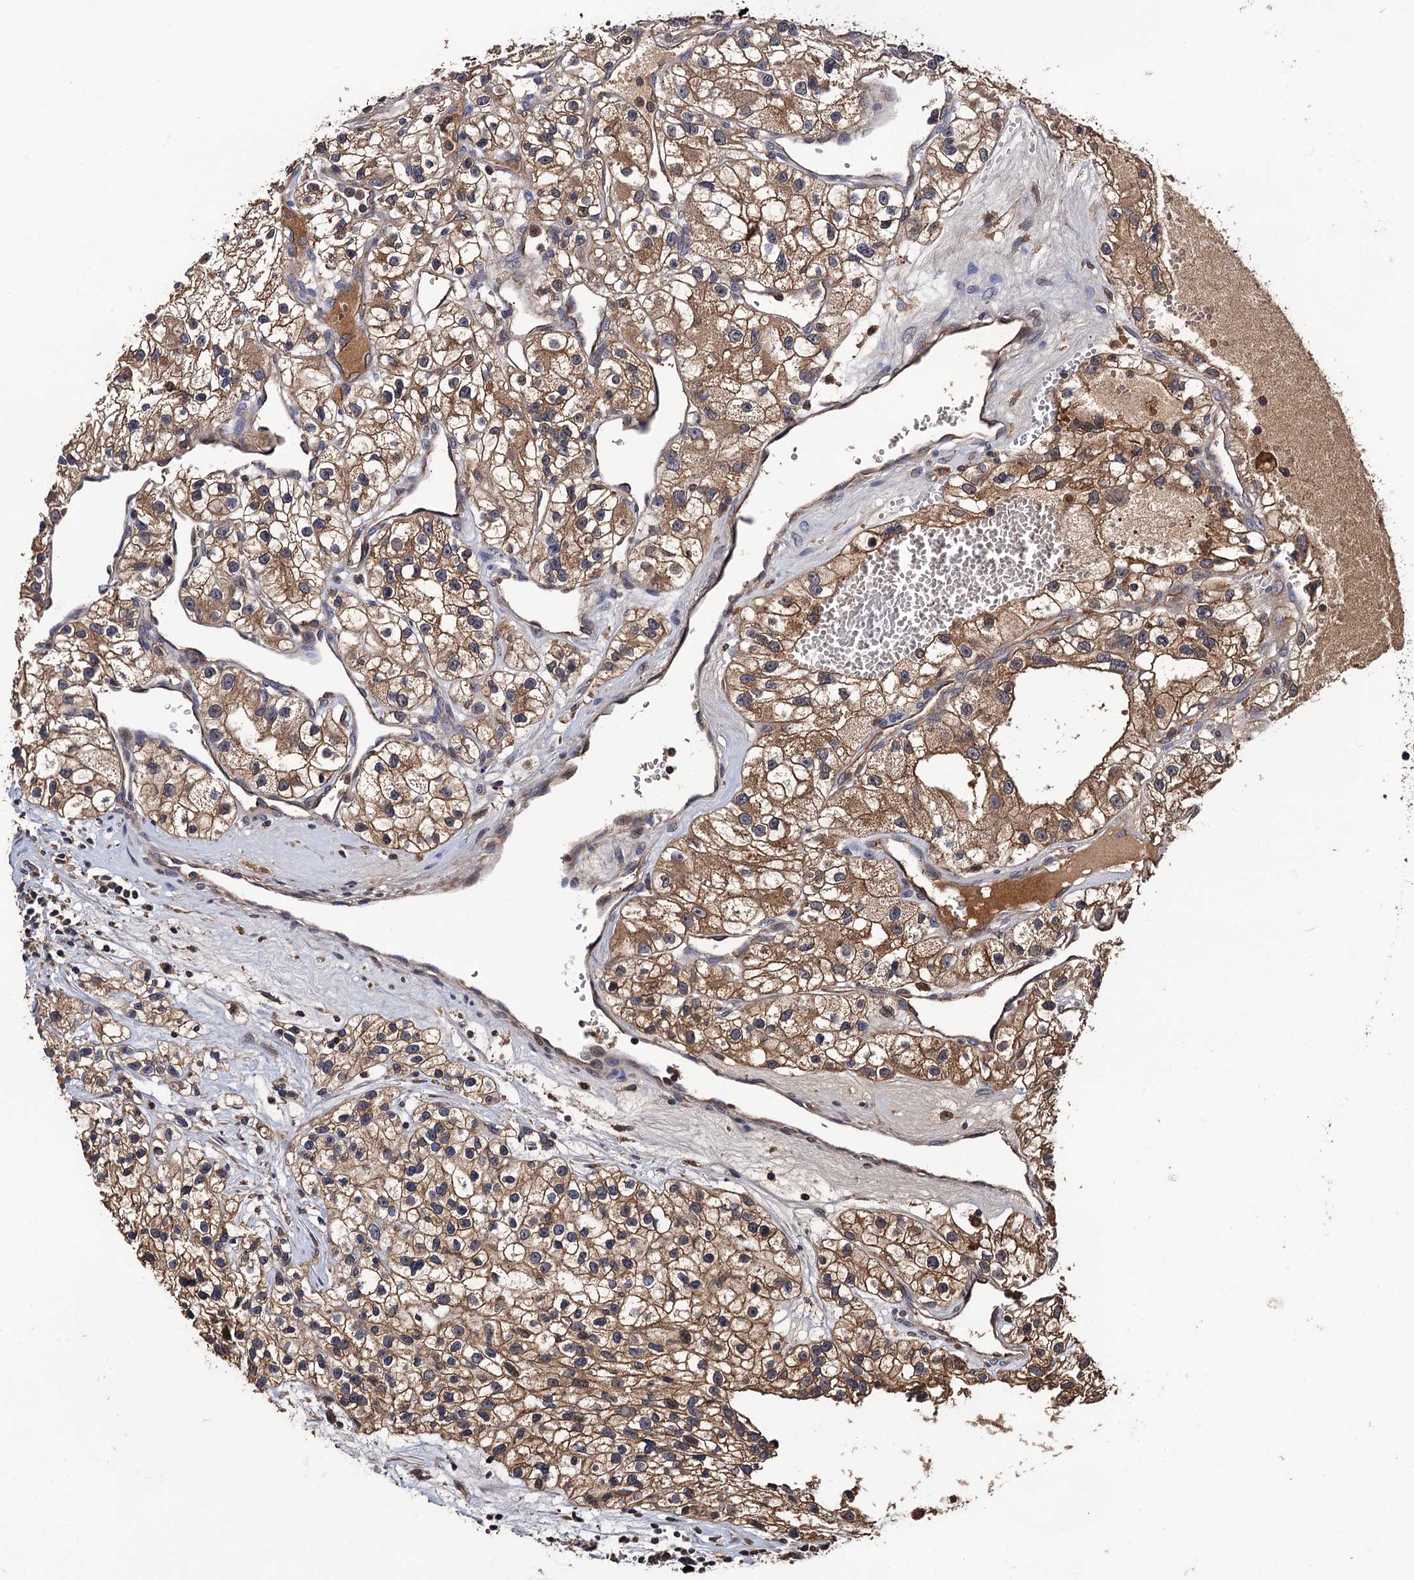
{"staining": {"intensity": "moderate", "quantity": ">75%", "location": "cytoplasmic/membranous"}, "tissue": "renal cancer", "cell_type": "Tumor cells", "image_type": "cancer", "snomed": [{"axis": "morphology", "description": "Adenocarcinoma, NOS"}, {"axis": "topography", "description": "Kidney"}], "caption": "Renal adenocarcinoma stained for a protein (brown) demonstrates moderate cytoplasmic/membranous positive staining in approximately >75% of tumor cells.", "gene": "RGS11", "patient": {"sex": "female", "age": 57}}